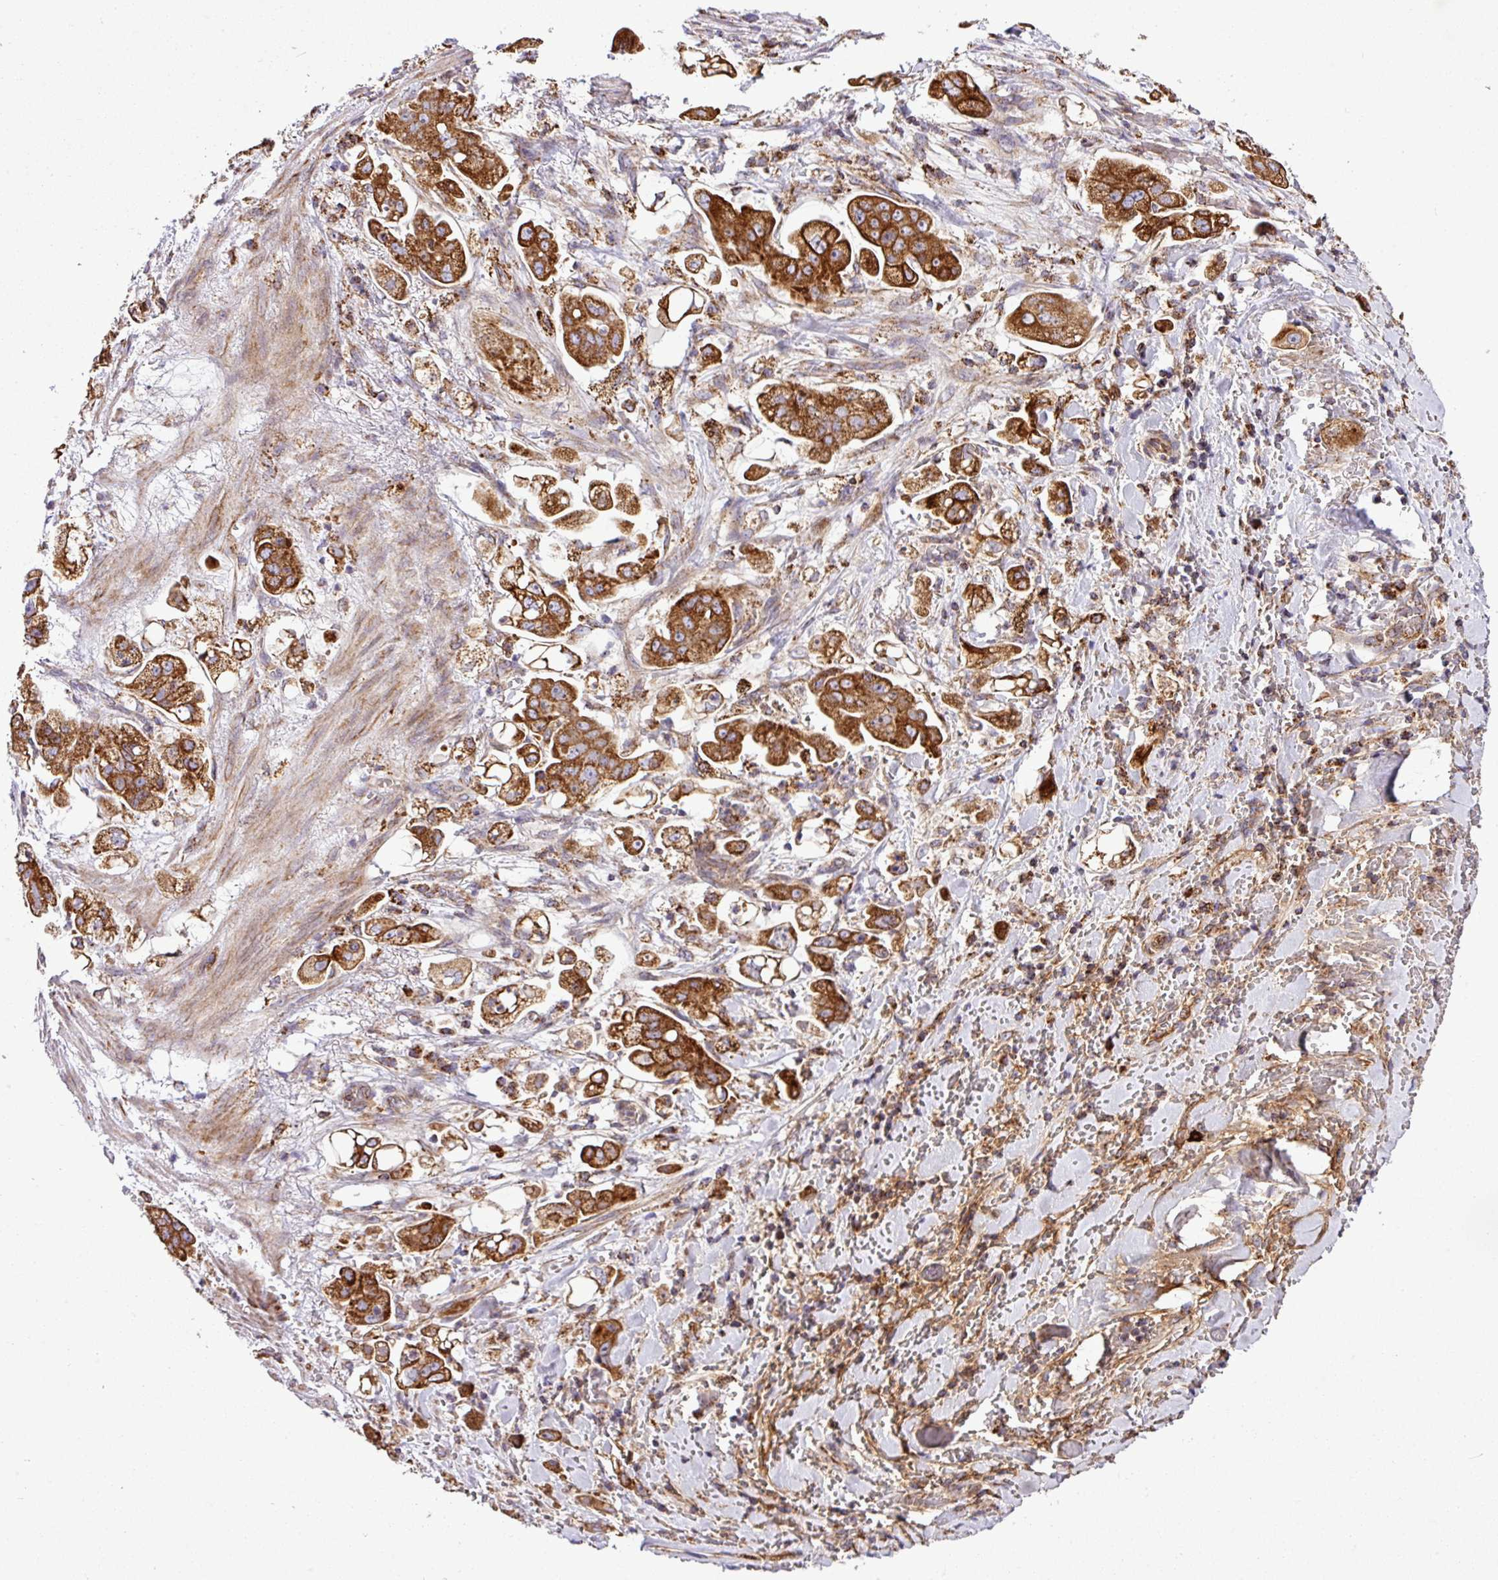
{"staining": {"intensity": "strong", "quantity": ">75%", "location": "cytoplasmic/membranous"}, "tissue": "stomach cancer", "cell_type": "Tumor cells", "image_type": "cancer", "snomed": [{"axis": "morphology", "description": "Adenocarcinoma, NOS"}, {"axis": "topography", "description": "Stomach"}], "caption": "Stomach cancer (adenocarcinoma) stained with a protein marker displays strong staining in tumor cells.", "gene": "ZNF569", "patient": {"sex": "male", "age": 62}}